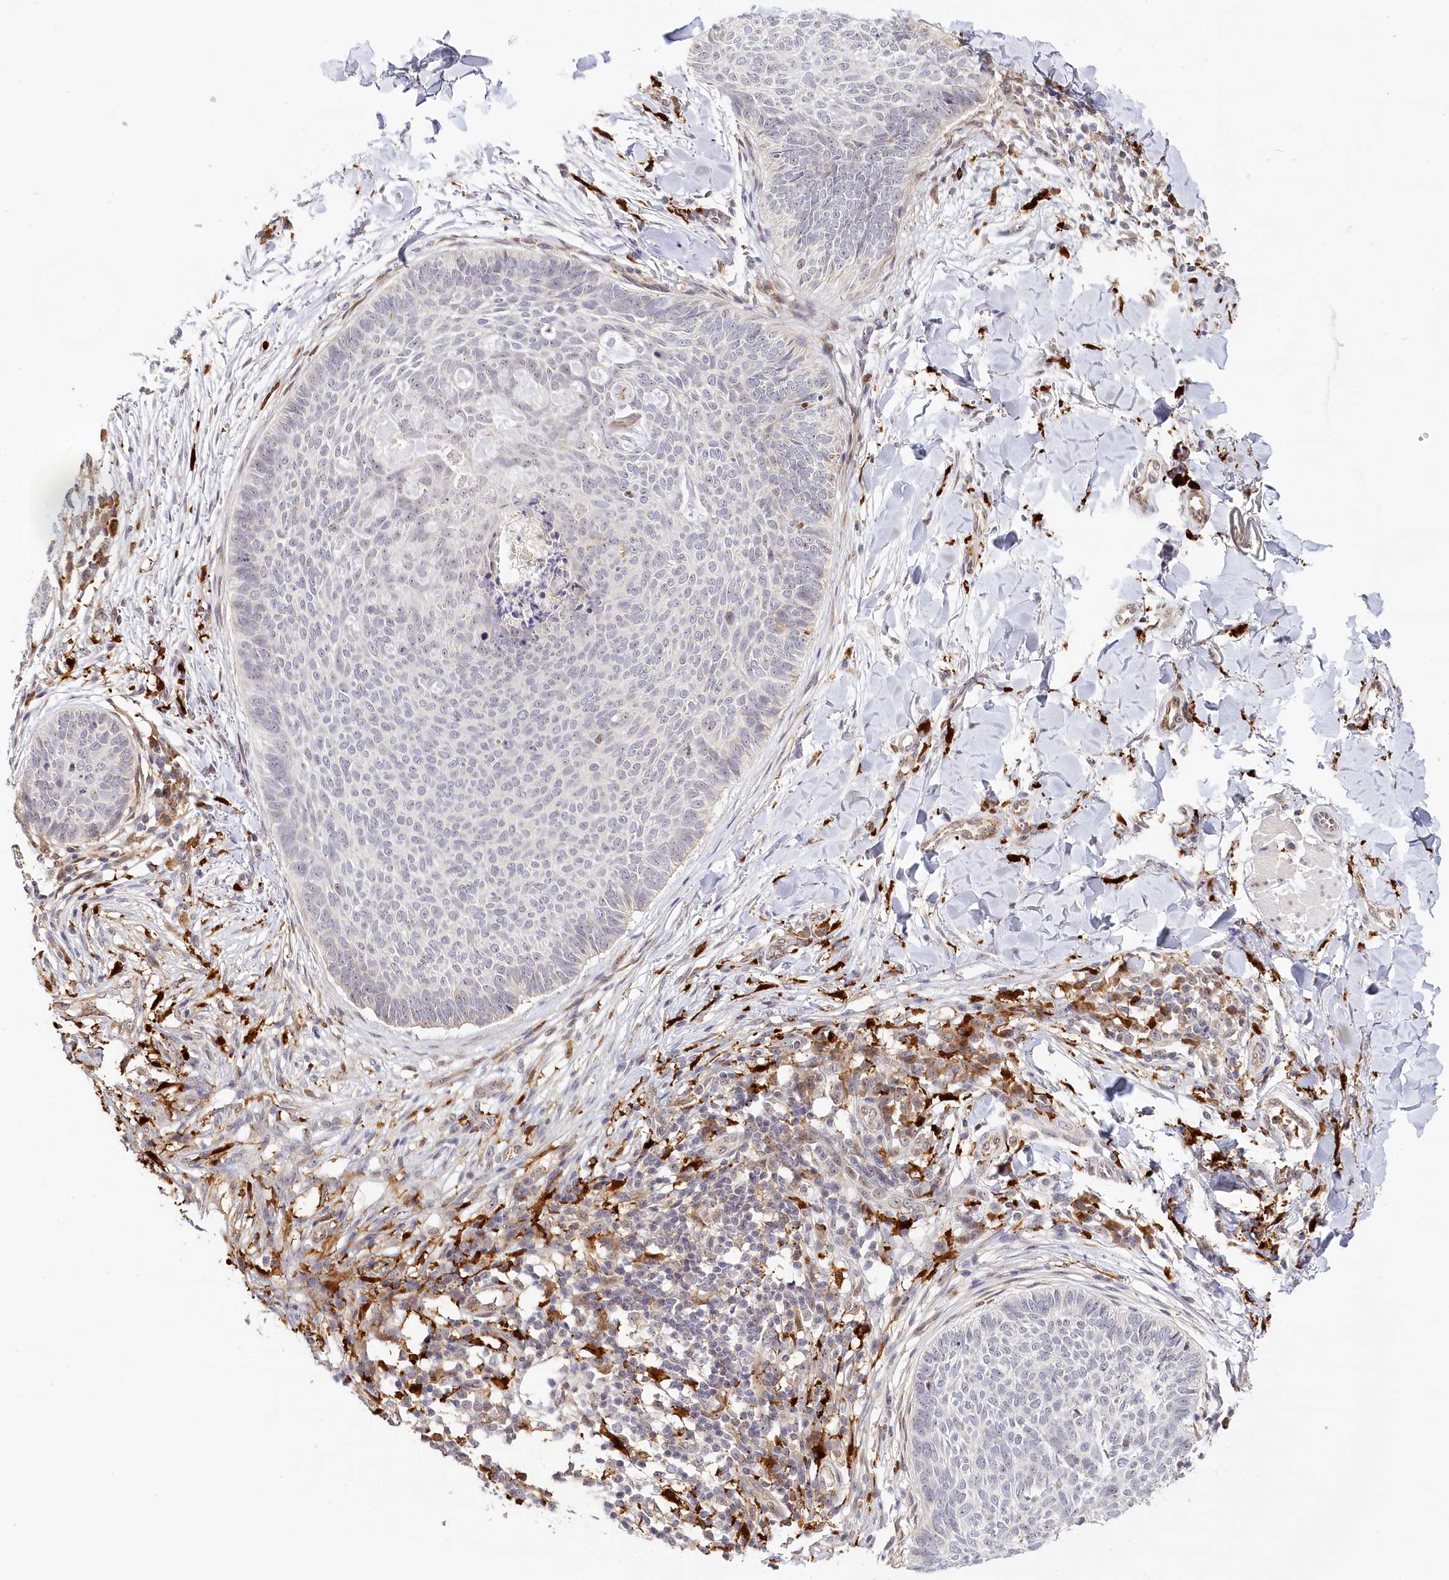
{"staining": {"intensity": "negative", "quantity": "none", "location": "none"}, "tissue": "skin cancer", "cell_type": "Tumor cells", "image_type": "cancer", "snomed": [{"axis": "morphology", "description": "Normal tissue, NOS"}, {"axis": "morphology", "description": "Basal cell carcinoma"}, {"axis": "topography", "description": "Skin"}], "caption": "A photomicrograph of skin basal cell carcinoma stained for a protein shows no brown staining in tumor cells.", "gene": "WDR36", "patient": {"sex": "male", "age": 50}}